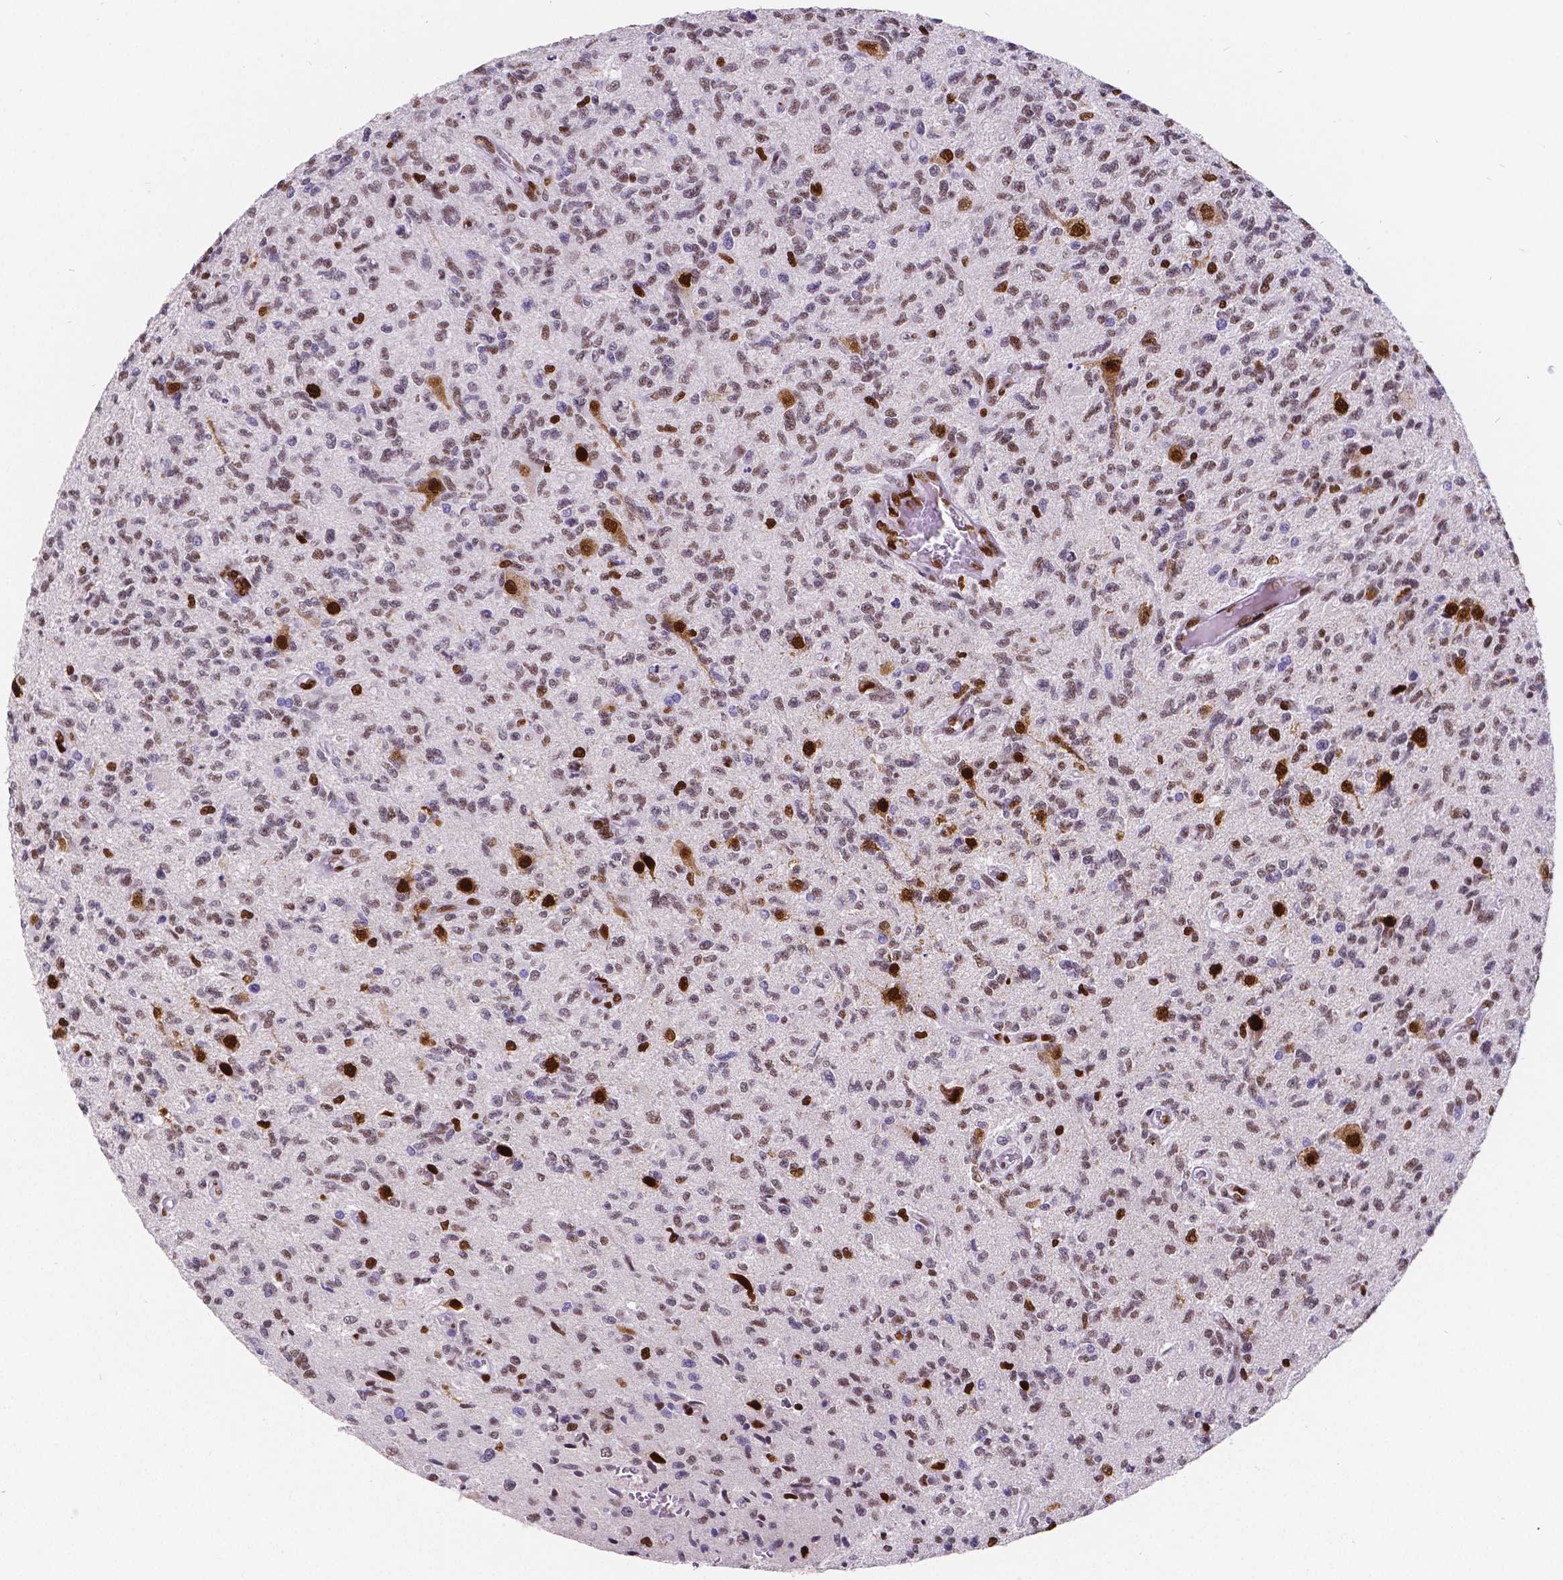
{"staining": {"intensity": "moderate", "quantity": "25%-75%", "location": "nuclear"}, "tissue": "glioma", "cell_type": "Tumor cells", "image_type": "cancer", "snomed": [{"axis": "morphology", "description": "Glioma, malignant, High grade"}, {"axis": "topography", "description": "Brain"}], "caption": "Protein positivity by IHC demonstrates moderate nuclear positivity in about 25%-75% of tumor cells in malignant glioma (high-grade).", "gene": "MEF2C", "patient": {"sex": "male", "age": 56}}